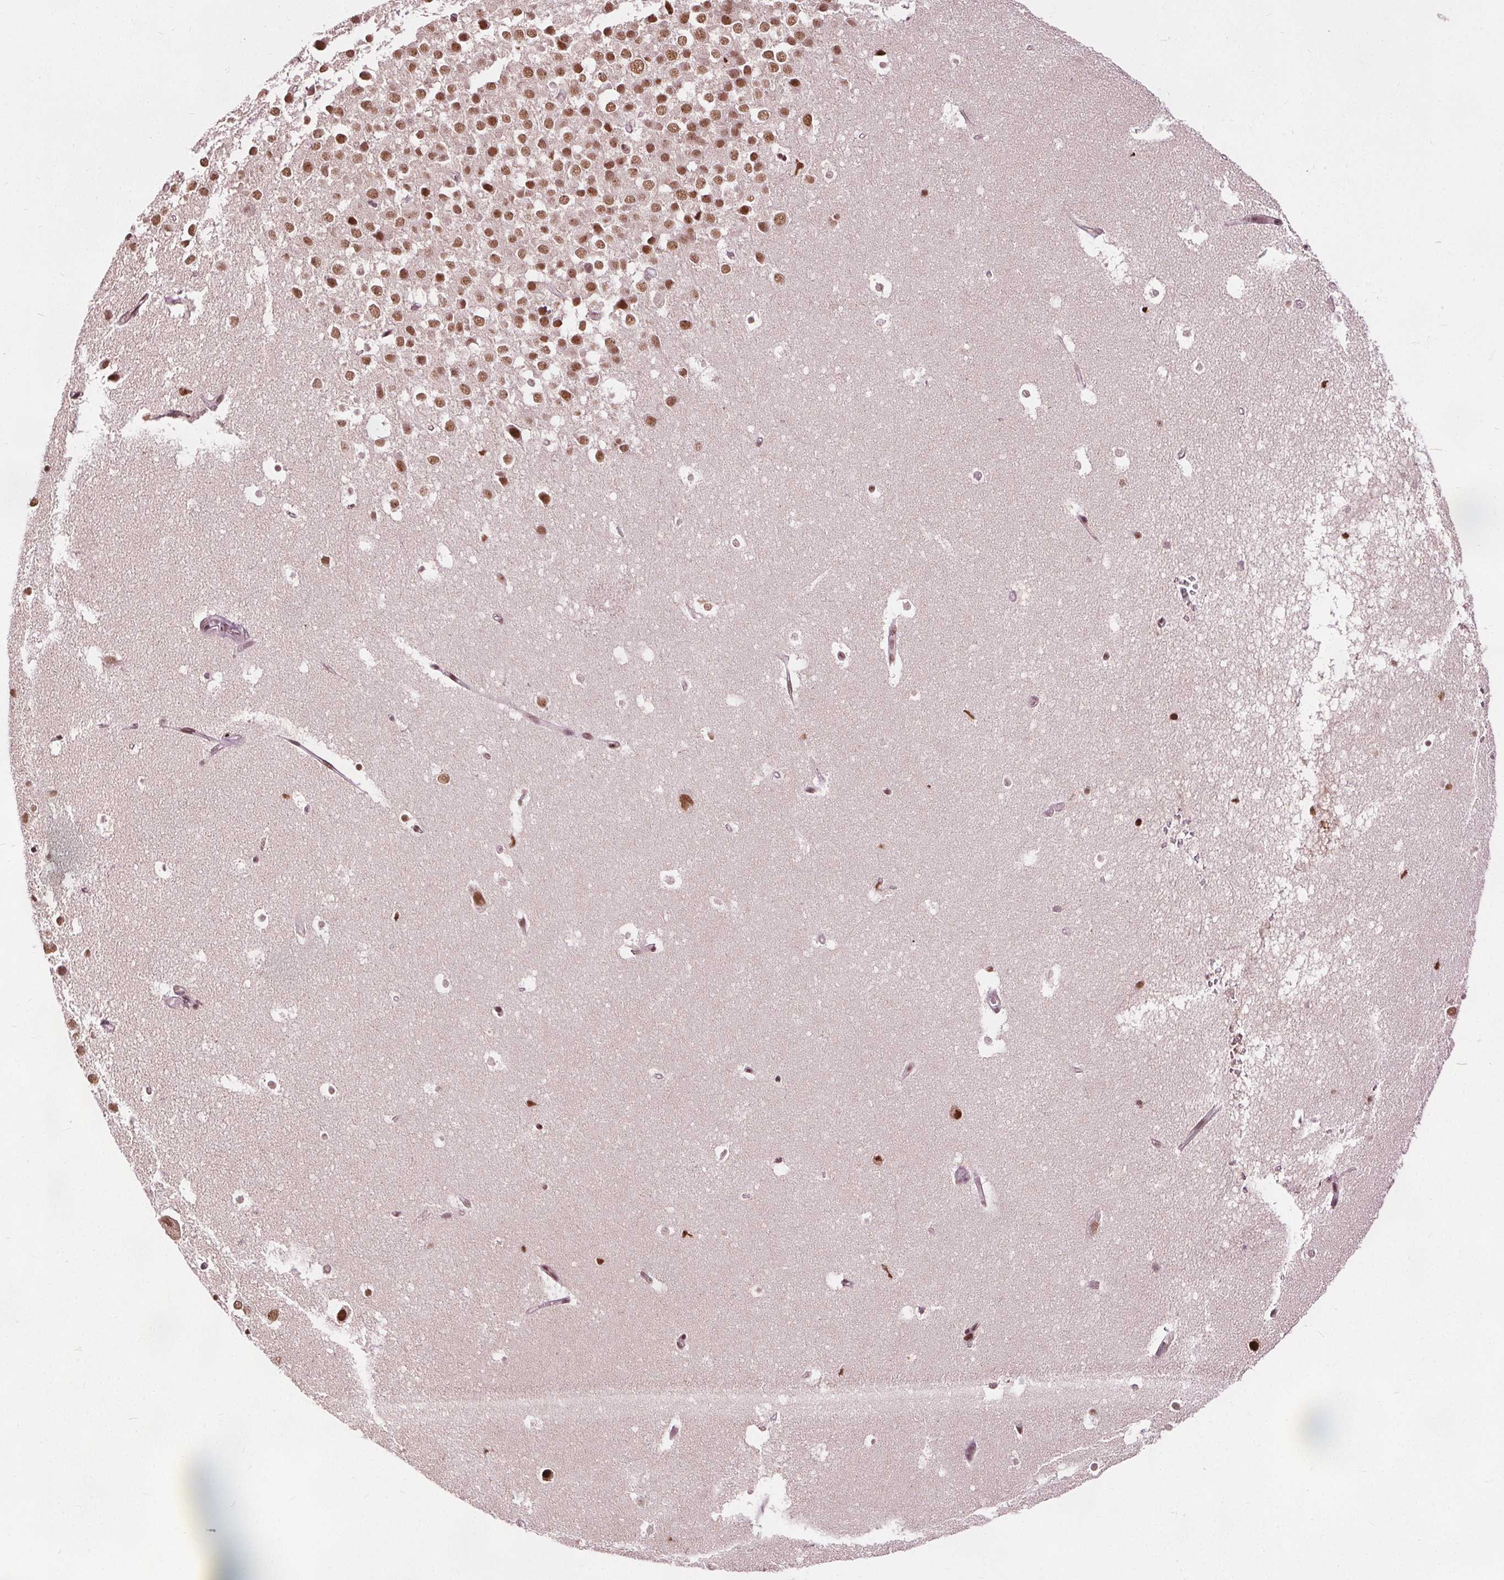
{"staining": {"intensity": "moderate", "quantity": ">75%", "location": "nuclear"}, "tissue": "hippocampus", "cell_type": "Glial cells", "image_type": "normal", "snomed": [{"axis": "morphology", "description": "Normal tissue, NOS"}, {"axis": "topography", "description": "Hippocampus"}], "caption": "Brown immunohistochemical staining in unremarkable human hippocampus displays moderate nuclear staining in about >75% of glial cells.", "gene": "IWS1", "patient": {"sex": "male", "age": 26}}